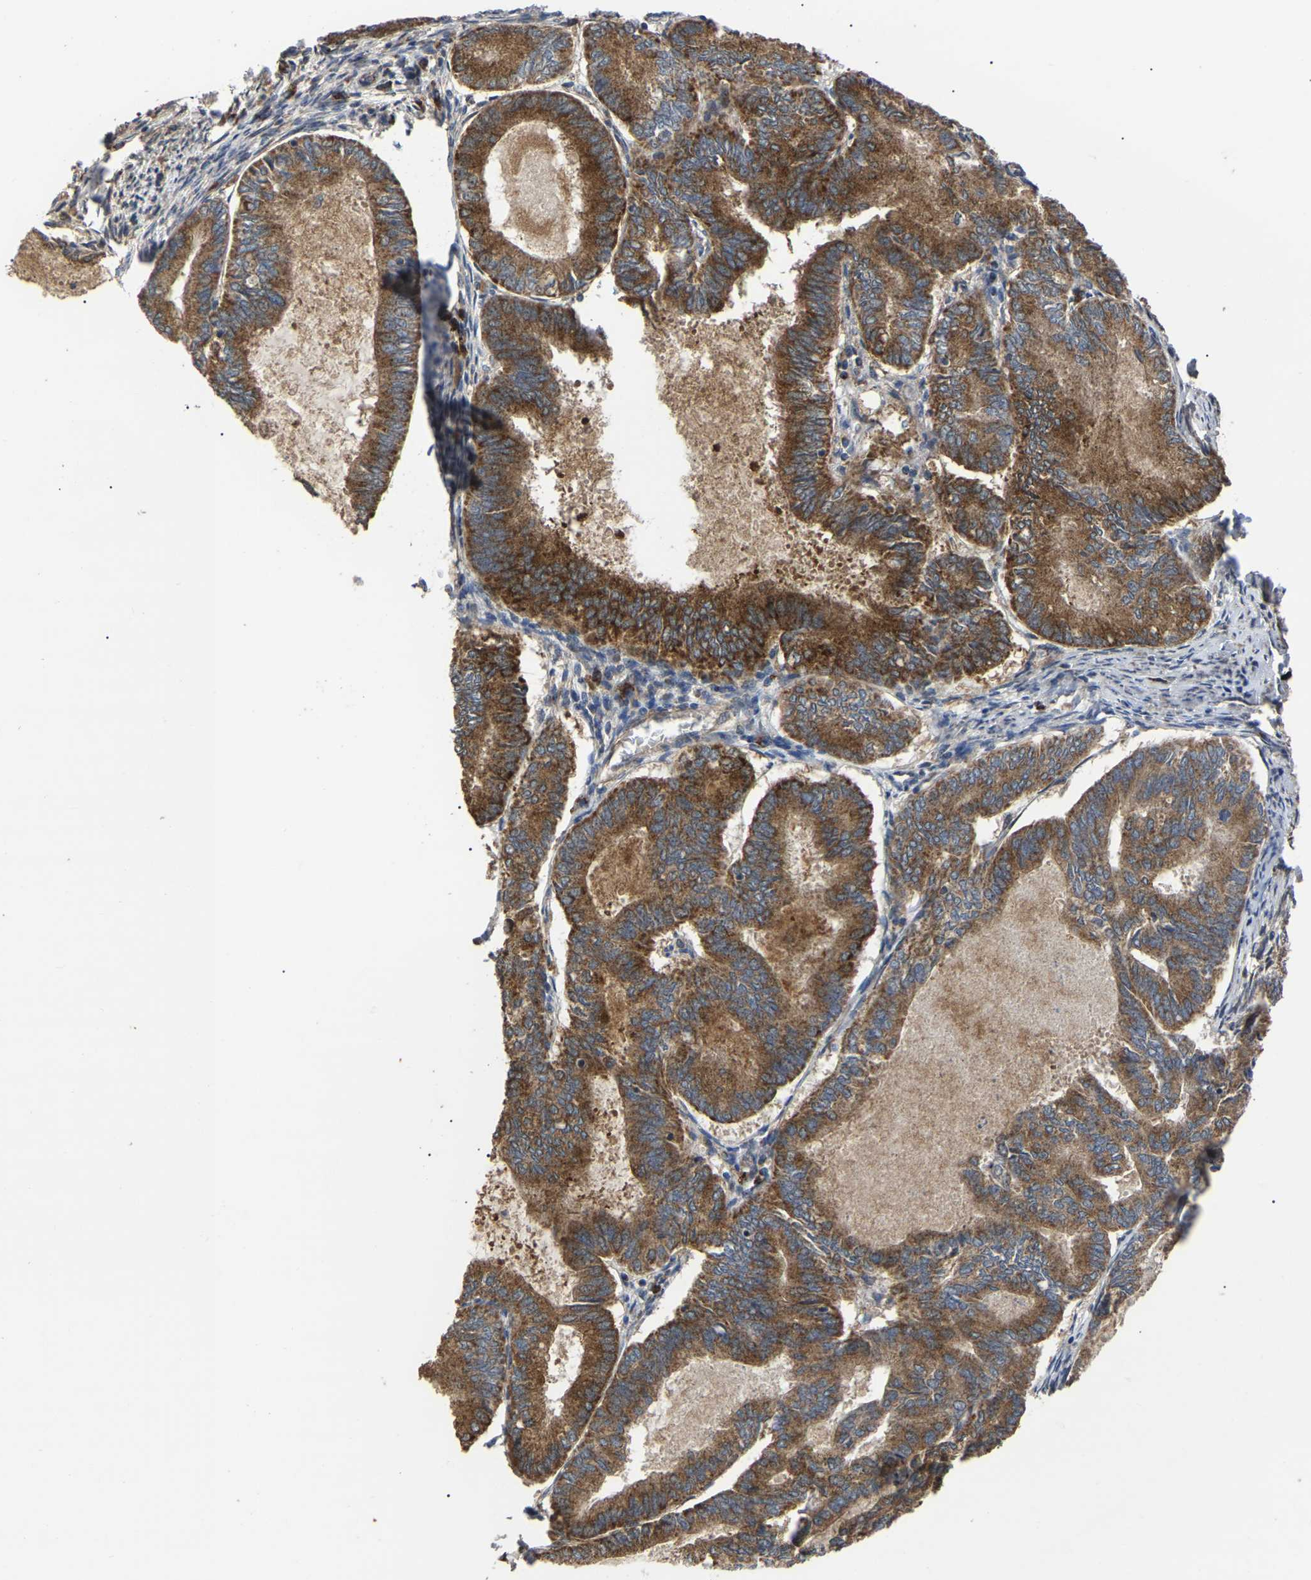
{"staining": {"intensity": "moderate", "quantity": ">75%", "location": "cytoplasmic/membranous"}, "tissue": "endometrial cancer", "cell_type": "Tumor cells", "image_type": "cancer", "snomed": [{"axis": "morphology", "description": "Adenocarcinoma, NOS"}, {"axis": "topography", "description": "Endometrium"}], "caption": "Endometrial adenocarcinoma stained with immunohistochemistry (IHC) exhibits moderate cytoplasmic/membranous expression in about >75% of tumor cells. (DAB = brown stain, brightfield microscopy at high magnification).", "gene": "GCC1", "patient": {"sex": "female", "age": 86}}